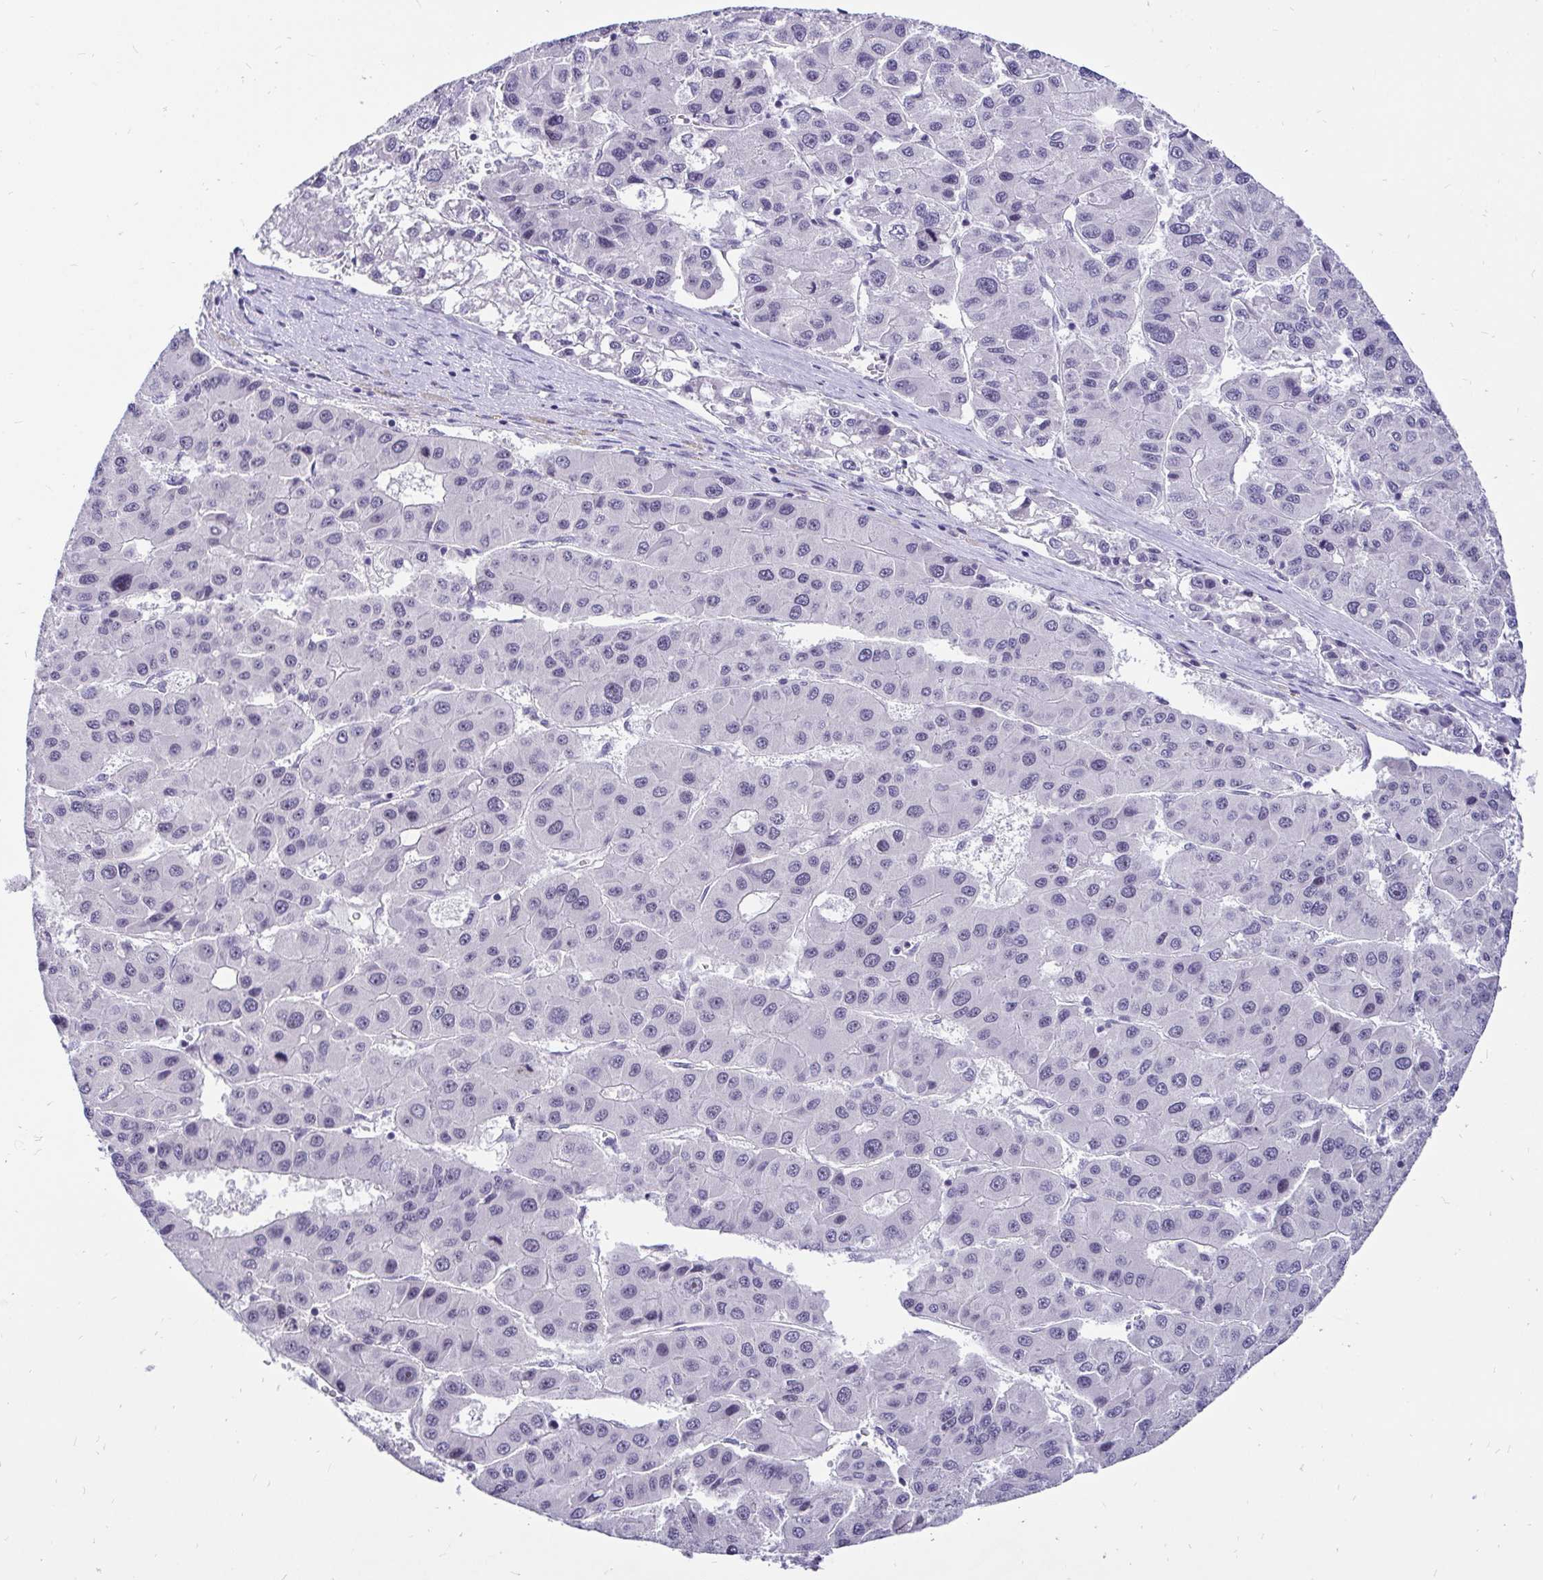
{"staining": {"intensity": "negative", "quantity": "none", "location": "none"}, "tissue": "liver cancer", "cell_type": "Tumor cells", "image_type": "cancer", "snomed": [{"axis": "morphology", "description": "Carcinoma, Hepatocellular, NOS"}, {"axis": "topography", "description": "Liver"}], "caption": "This is an IHC histopathology image of human liver hepatocellular carcinoma. There is no staining in tumor cells.", "gene": "ZNF860", "patient": {"sex": "male", "age": 73}}